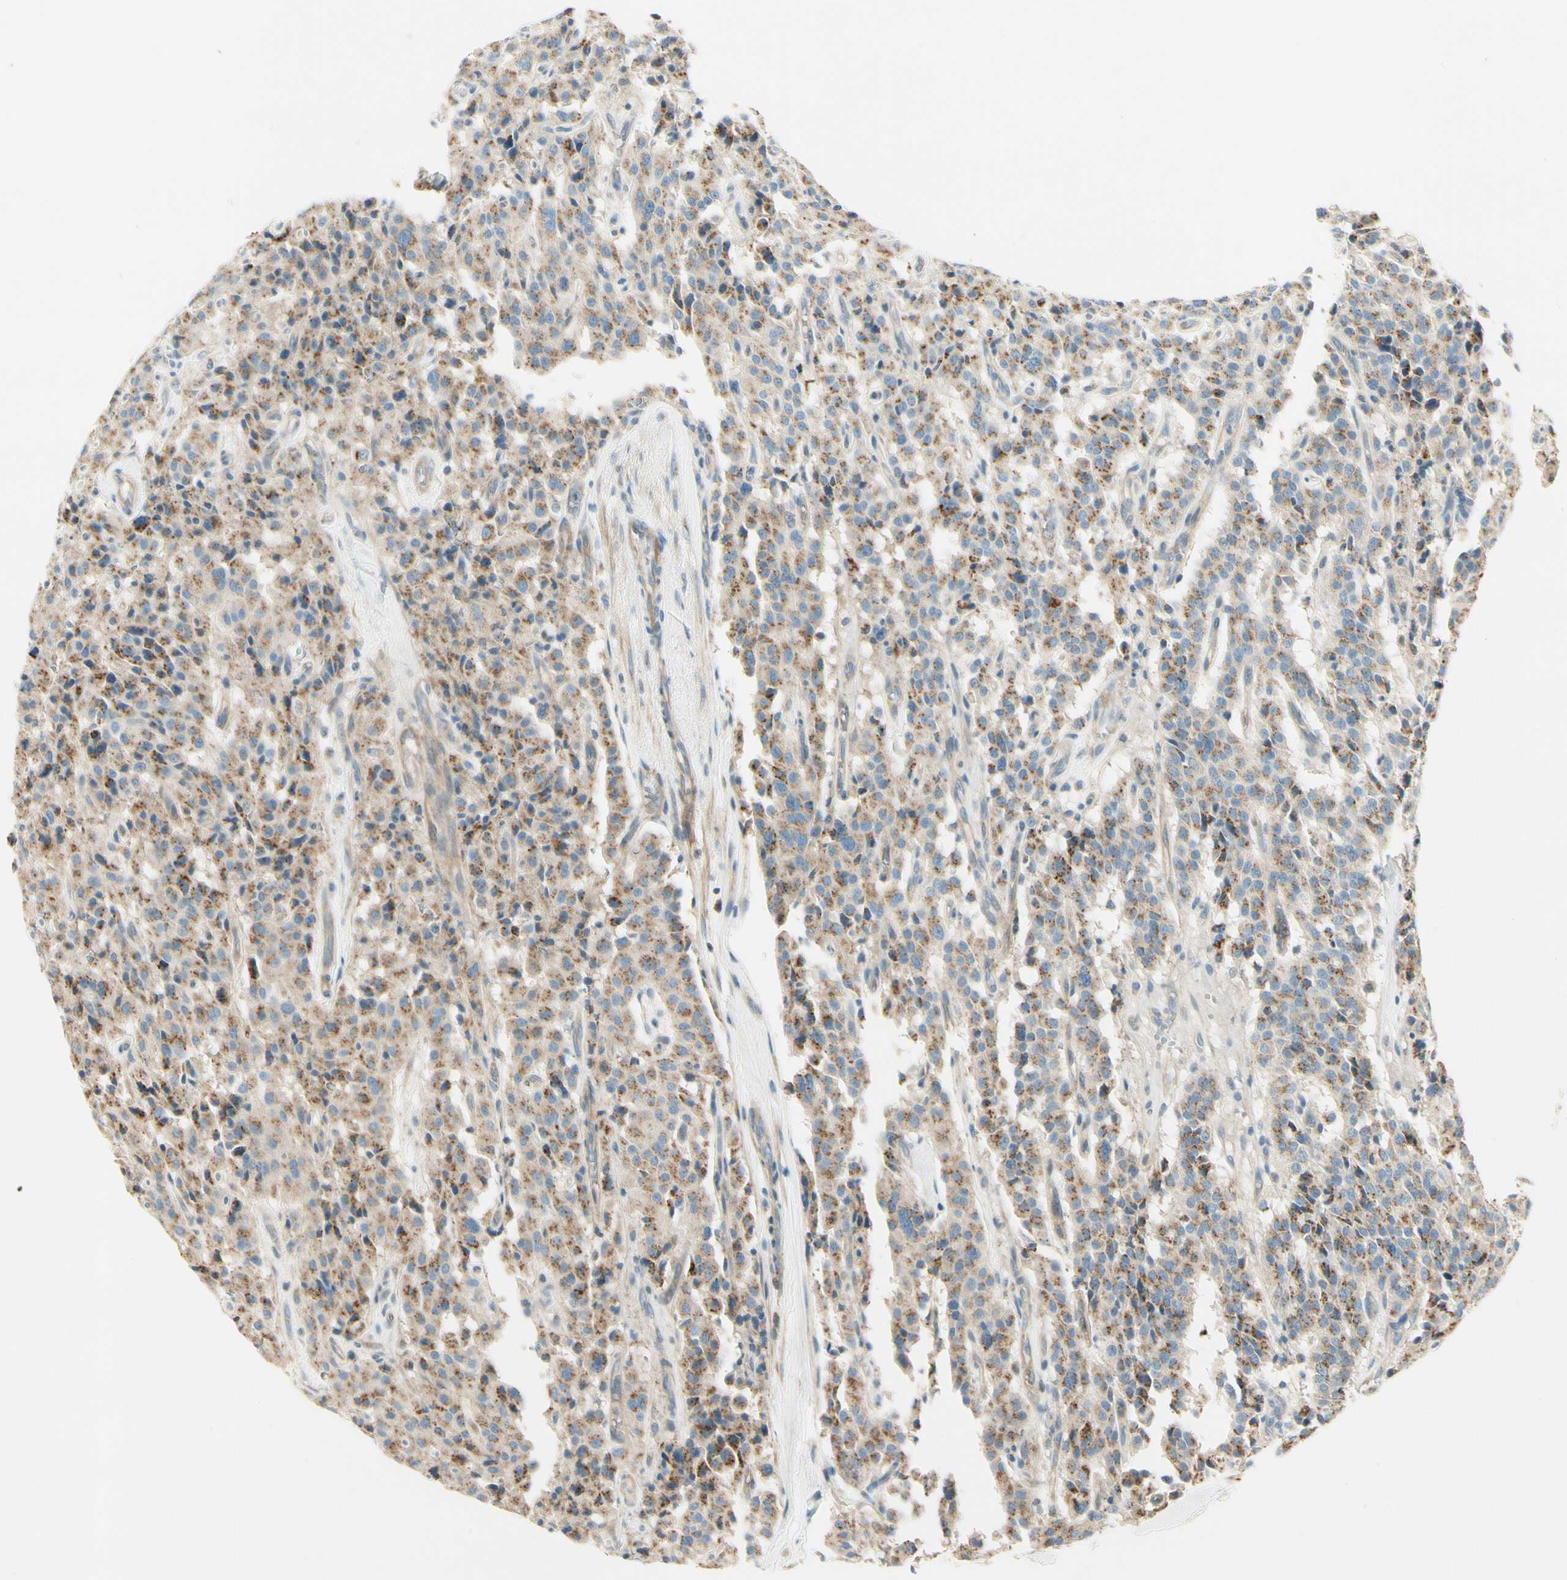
{"staining": {"intensity": "moderate", "quantity": ">75%", "location": "cytoplasmic/membranous"}, "tissue": "carcinoid", "cell_type": "Tumor cells", "image_type": "cancer", "snomed": [{"axis": "morphology", "description": "Carcinoid, malignant, NOS"}, {"axis": "topography", "description": "Lung"}], "caption": "This image displays immunohistochemistry staining of human carcinoid (malignant), with medium moderate cytoplasmic/membranous staining in about >75% of tumor cells.", "gene": "ABCA3", "patient": {"sex": "male", "age": 30}}